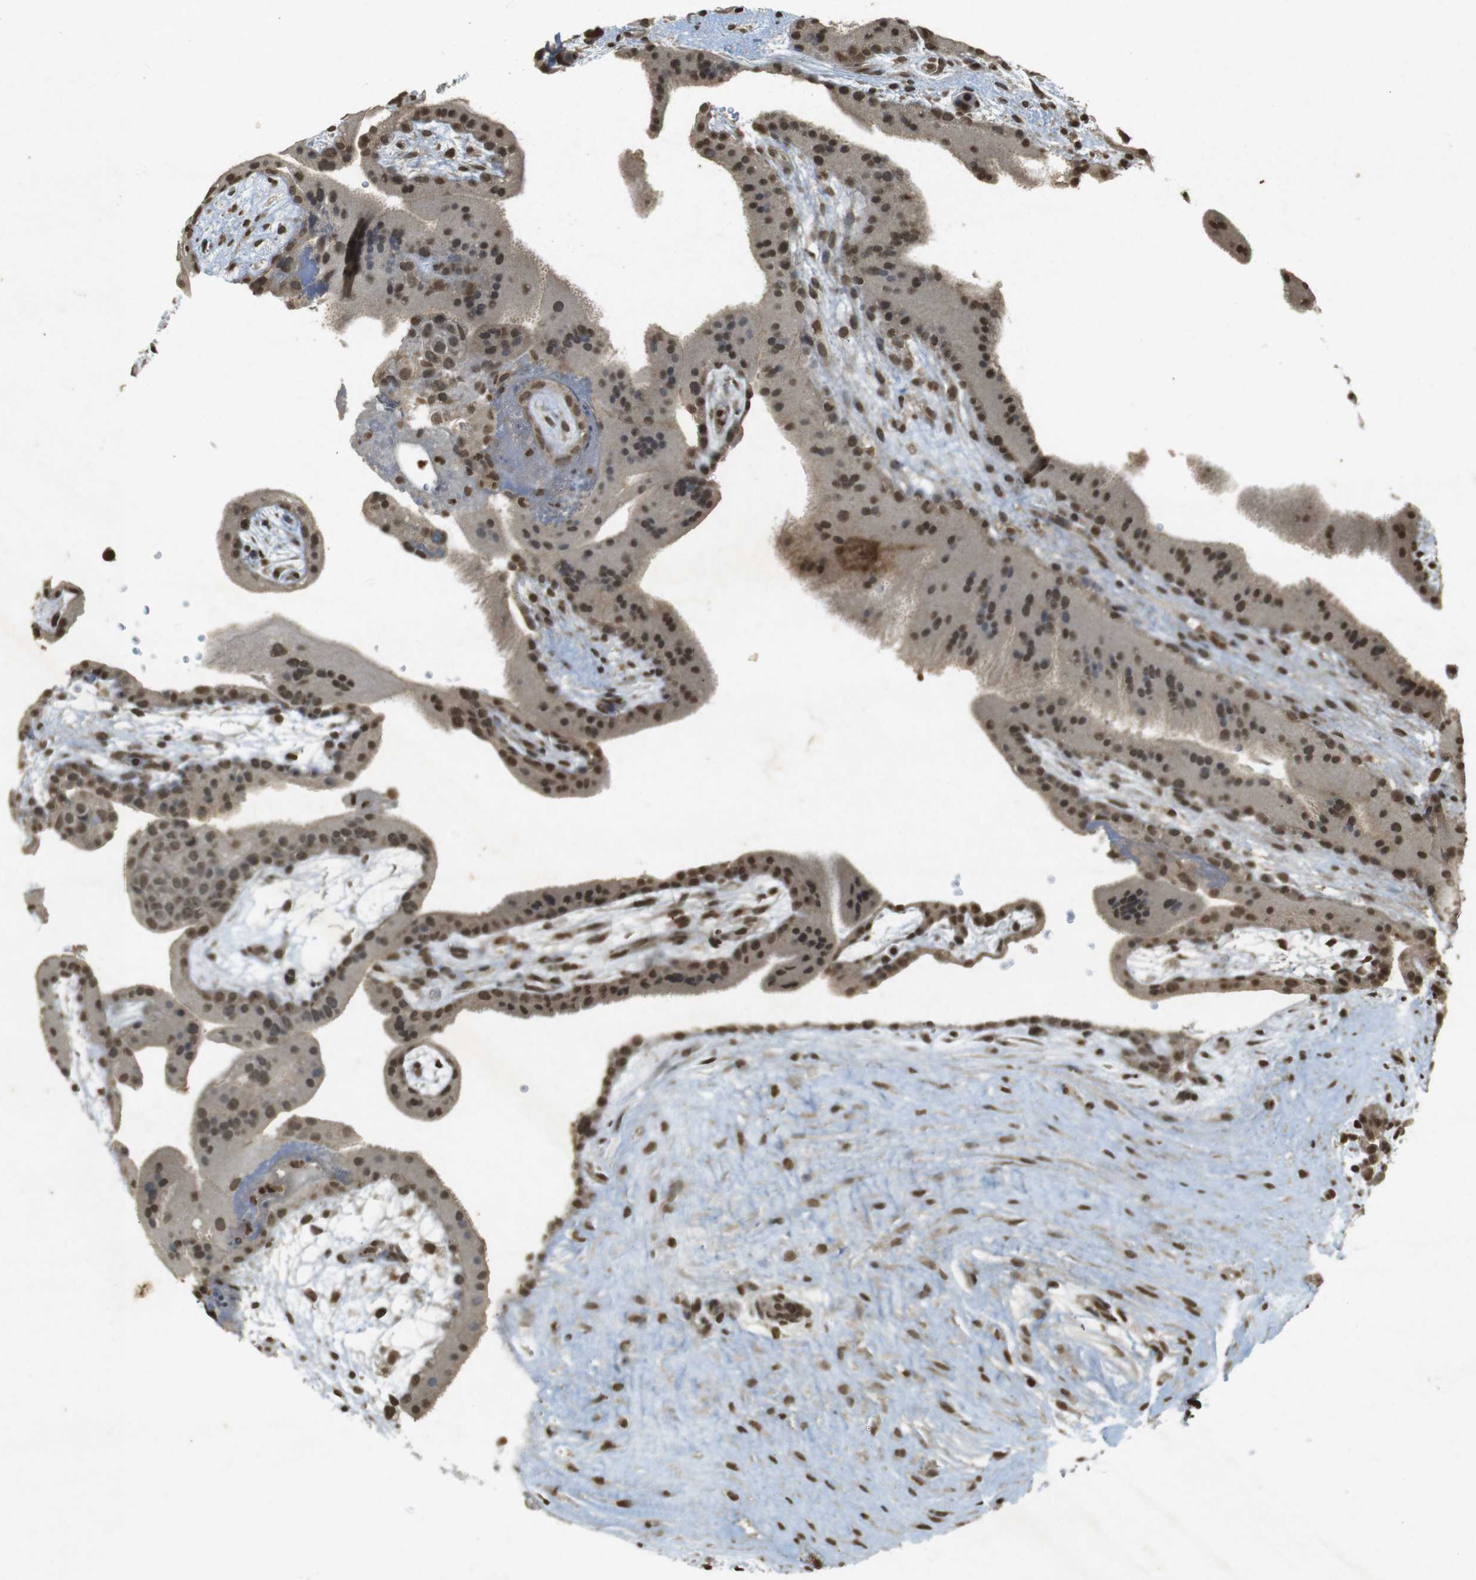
{"staining": {"intensity": "strong", "quantity": ">75%", "location": "cytoplasmic/membranous,nuclear"}, "tissue": "placenta", "cell_type": "Trophoblastic cells", "image_type": "normal", "snomed": [{"axis": "morphology", "description": "Normal tissue, NOS"}, {"axis": "topography", "description": "Placenta"}], "caption": "Immunohistochemical staining of normal human placenta exhibits high levels of strong cytoplasmic/membranous,nuclear expression in approximately >75% of trophoblastic cells. (brown staining indicates protein expression, while blue staining denotes nuclei).", "gene": "ORC4", "patient": {"sex": "female", "age": 19}}